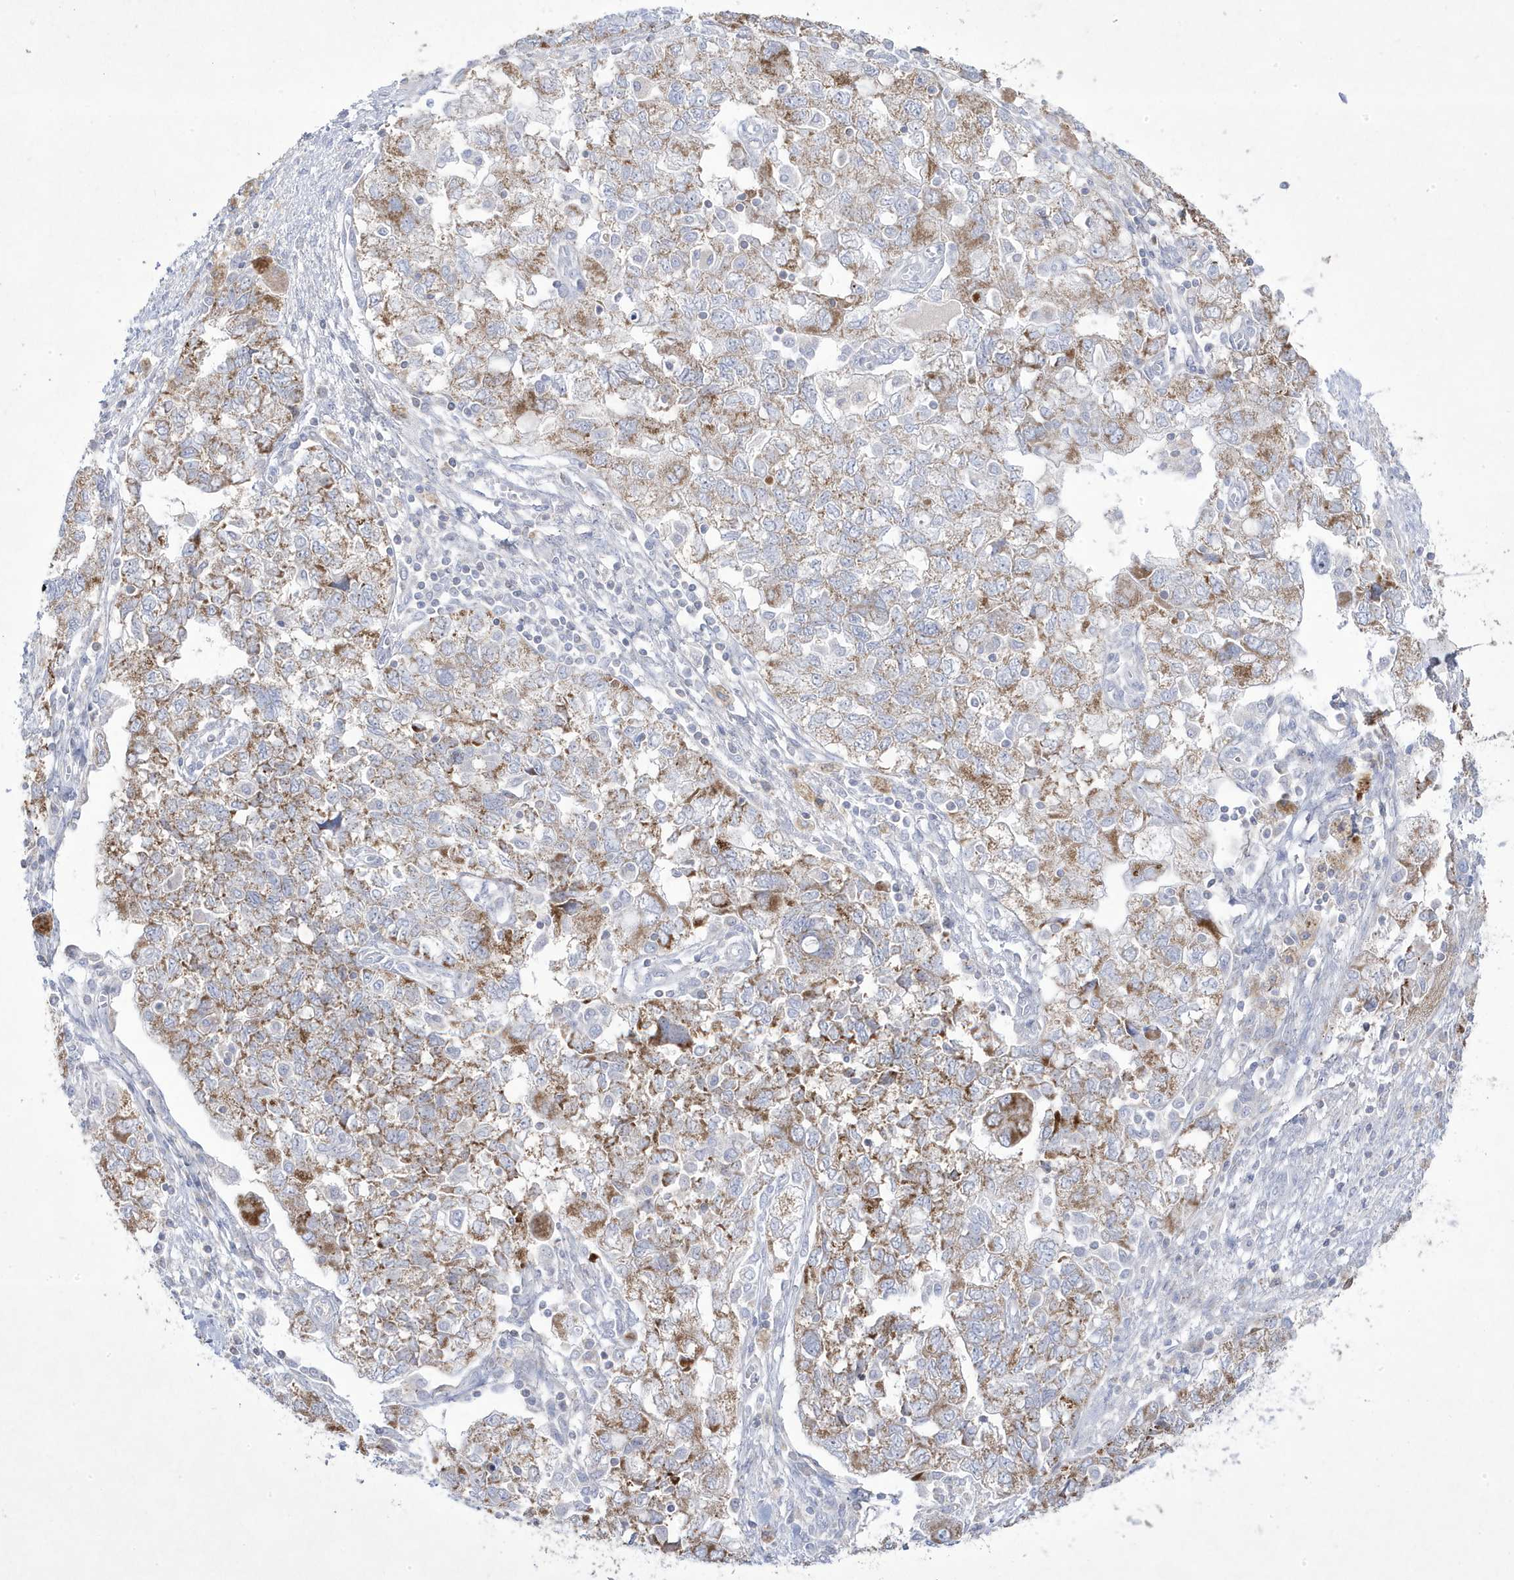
{"staining": {"intensity": "moderate", "quantity": ">75%", "location": "cytoplasmic/membranous"}, "tissue": "ovarian cancer", "cell_type": "Tumor cells", "image_type": "cancer", "snomed": [{"axis": "morphology", "description": "Carcinoma, NOS"}, {"axis": "morphology", "description": "Cystadenocarcinoma, serous, NOS"}, {"axis": "topography", "description": "Ovary"}], "caption": "IHC staining of carcinoma (ovarian), which displays medium levels of moderate cytoplasmic/membranous positivity in about >75% of tumor cells indicating moderate cytoplasmic/membranous protein positivity. The staining was performed using DAB (brown) for protein detection and nuclei were counterstained in hematoxylin (blue).", "gene": "ADAMTSL3", "patient": {"sex": "female", "age": 69}}